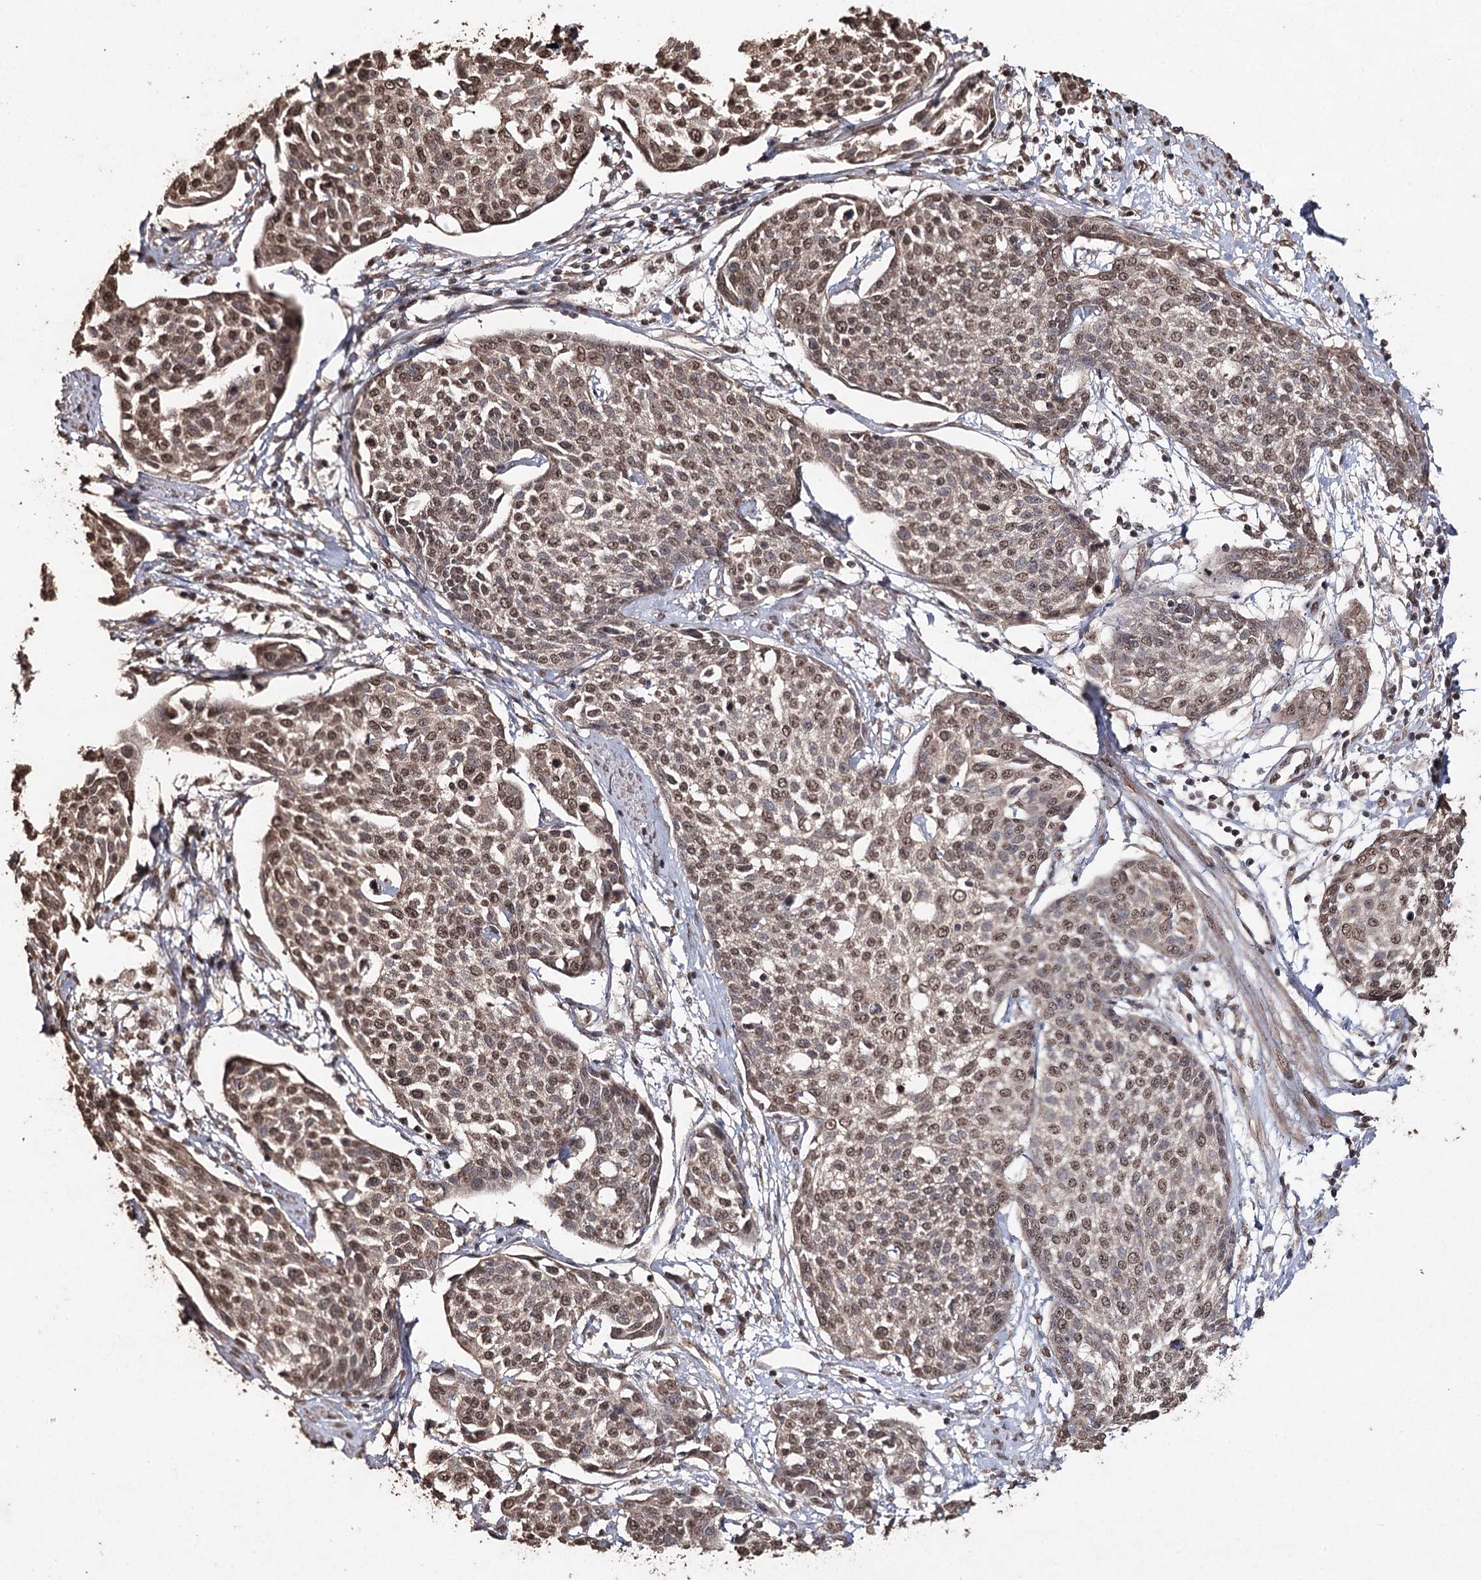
{"staining": {"intensity": "moderate", "quantity": ">75%", "location": "nuclear"}, "tissue": "cervical cancer", "cell_type": "Tumor cells", "image_type": "cancer", "snomed": [{"axis": "morphology", "description": "Squamous cell carcinoma, NOS"}, {"axis": "topography", "description": "Cervix"}], "caption": "Moderate nuclear protein positivity is present in about >75% of tumor cells in cervical cancer. (Stains: DAB (3,3'-diaminobenzidine) in brown, nuclei in blue, Microscopy: brightfield microscopy at high magnification).", "gene": "ATG14", "patient": {"sex": "female", "age": 34}}